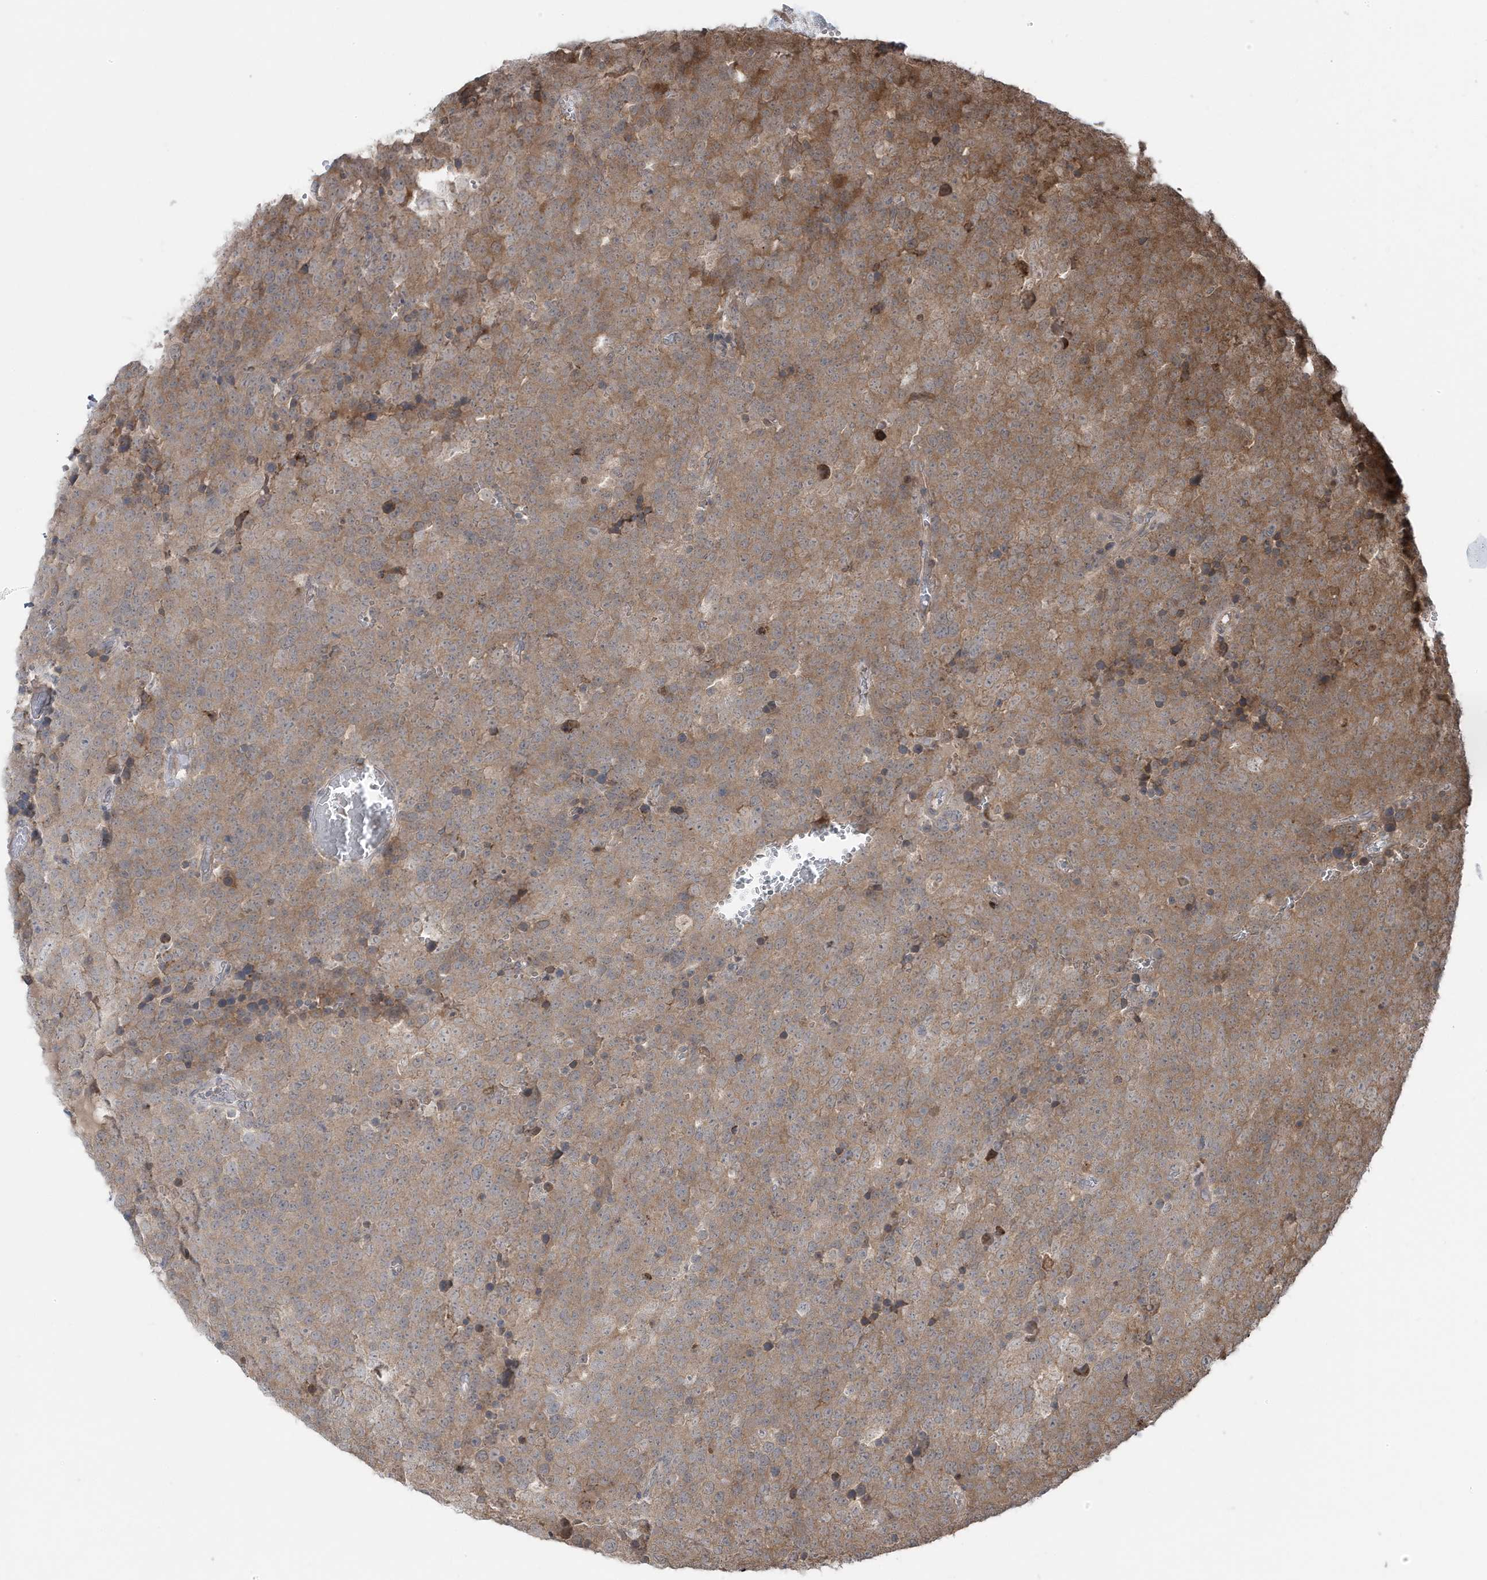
{"staining": {"intensity": "moderate", "quantity": "25%-75%", "location": "cytoplasmic/membranous"}, "tissue": "testis cancer", "cell_type": "Tumor cells", "image_type": "cancer", "snomed": [{"axis": "morphology", "description": "Seminoma, NOS"}, {"axis": "topography", "description": "Testis"}], "caption": "Human testis cancer stained with a protein marker exhibits moderate staining in tumor cells.", "gene": "MAPK1IP1L", "patient": {"sex": "male", "age": 71}}